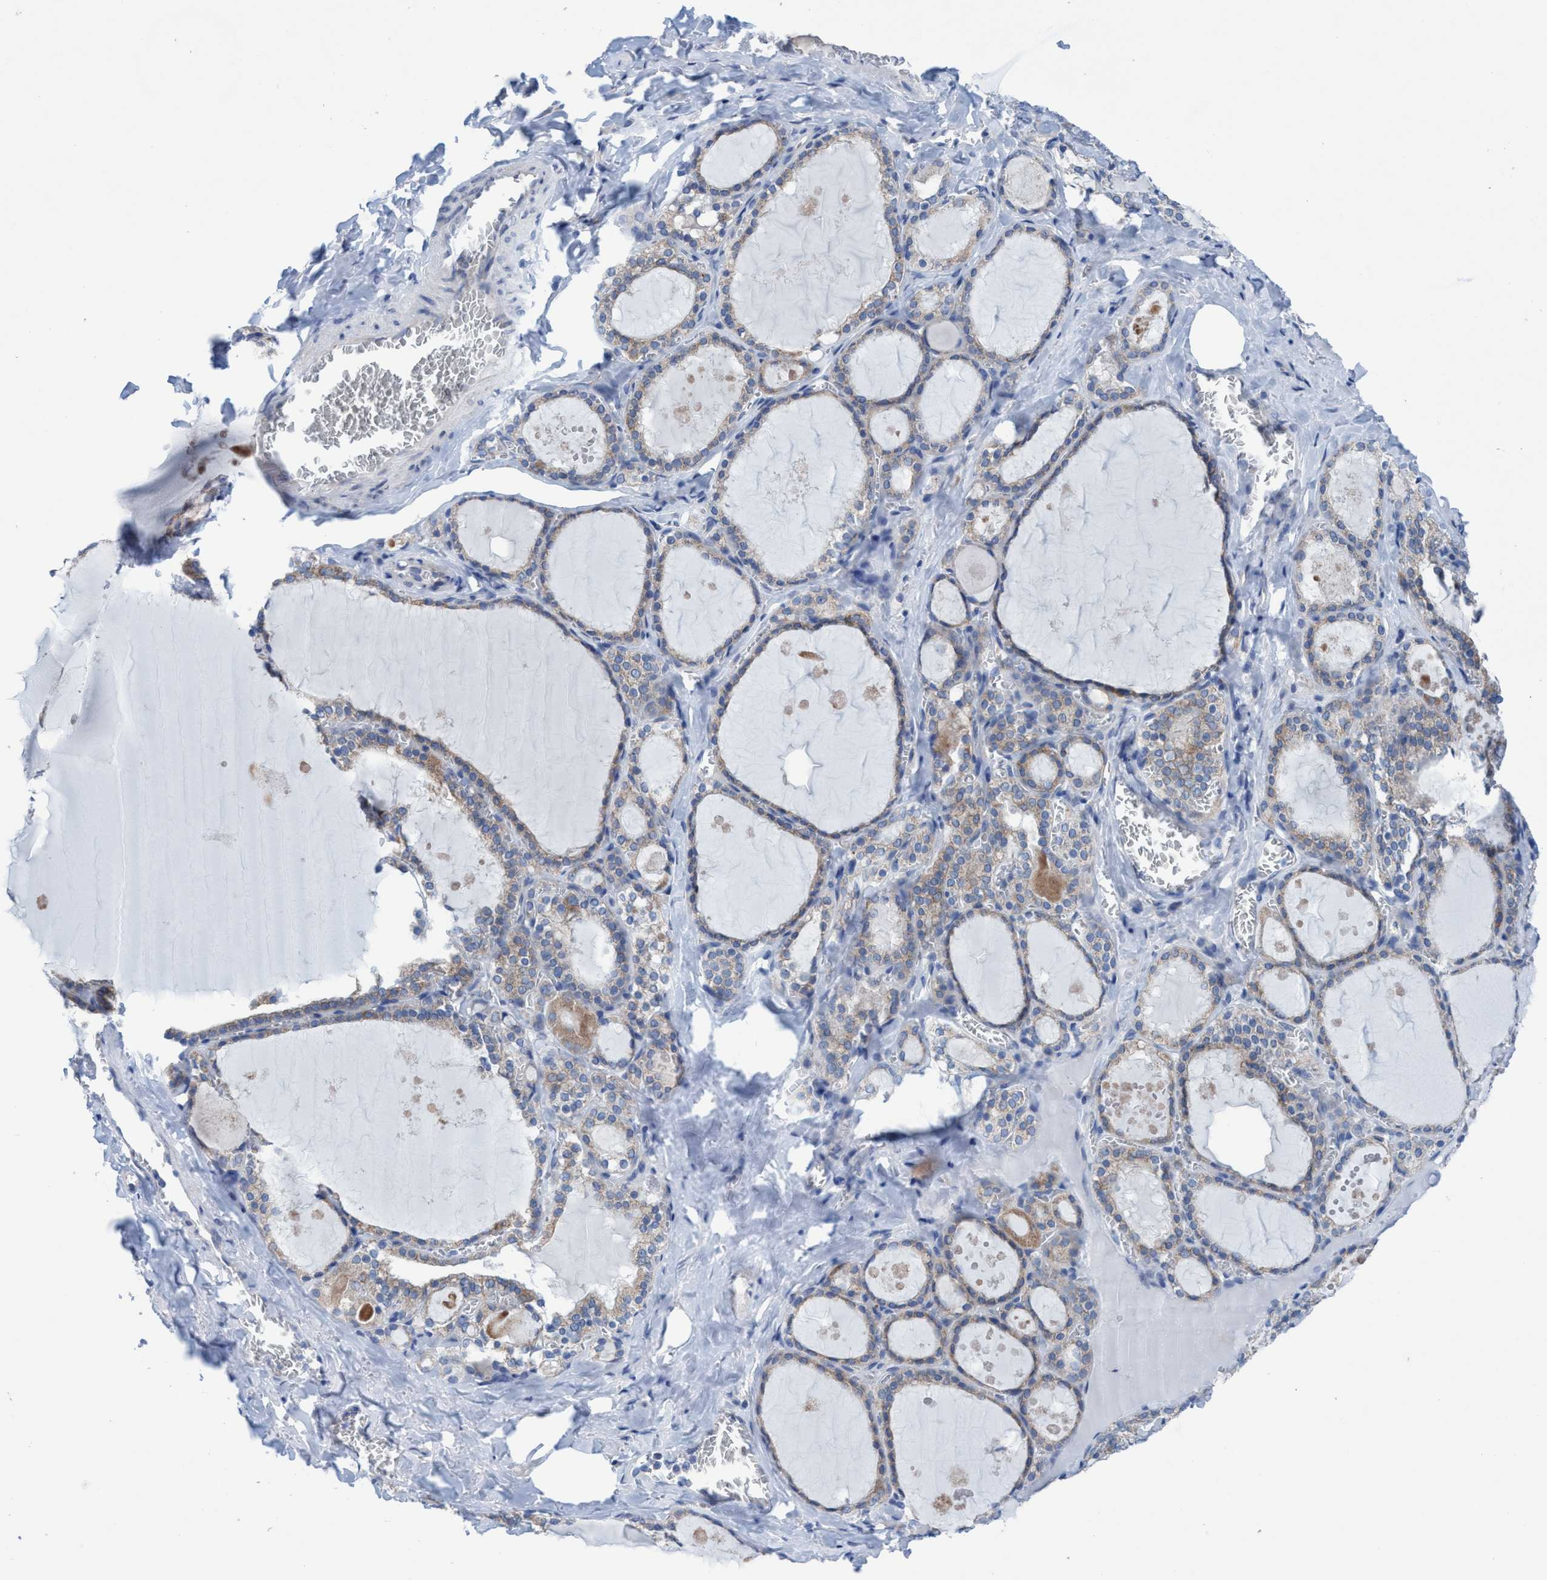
{"staining": {"intensity": "moderate", "quantity": "25%-75%", "location": "cytoplasmic/membranous"}, "tissue": "thyroid gland", "cell_type": "Glandular cells", "image_type": "normal", "snomed": [{"axis": "morphology", "description": "Normal tissue, NOS"}, {"axis": "topography", "description": "Thyroid gland"}], "caption": "Immunohistochemical staining of unremarkable human thyroid gland displays 25%-75% levels of moderate cytoplasmic/membranous protein expression in about 25%-75% of glandular cells.", "gene": "RSAD1", "patient": {"sex": "male", "age": 56}}